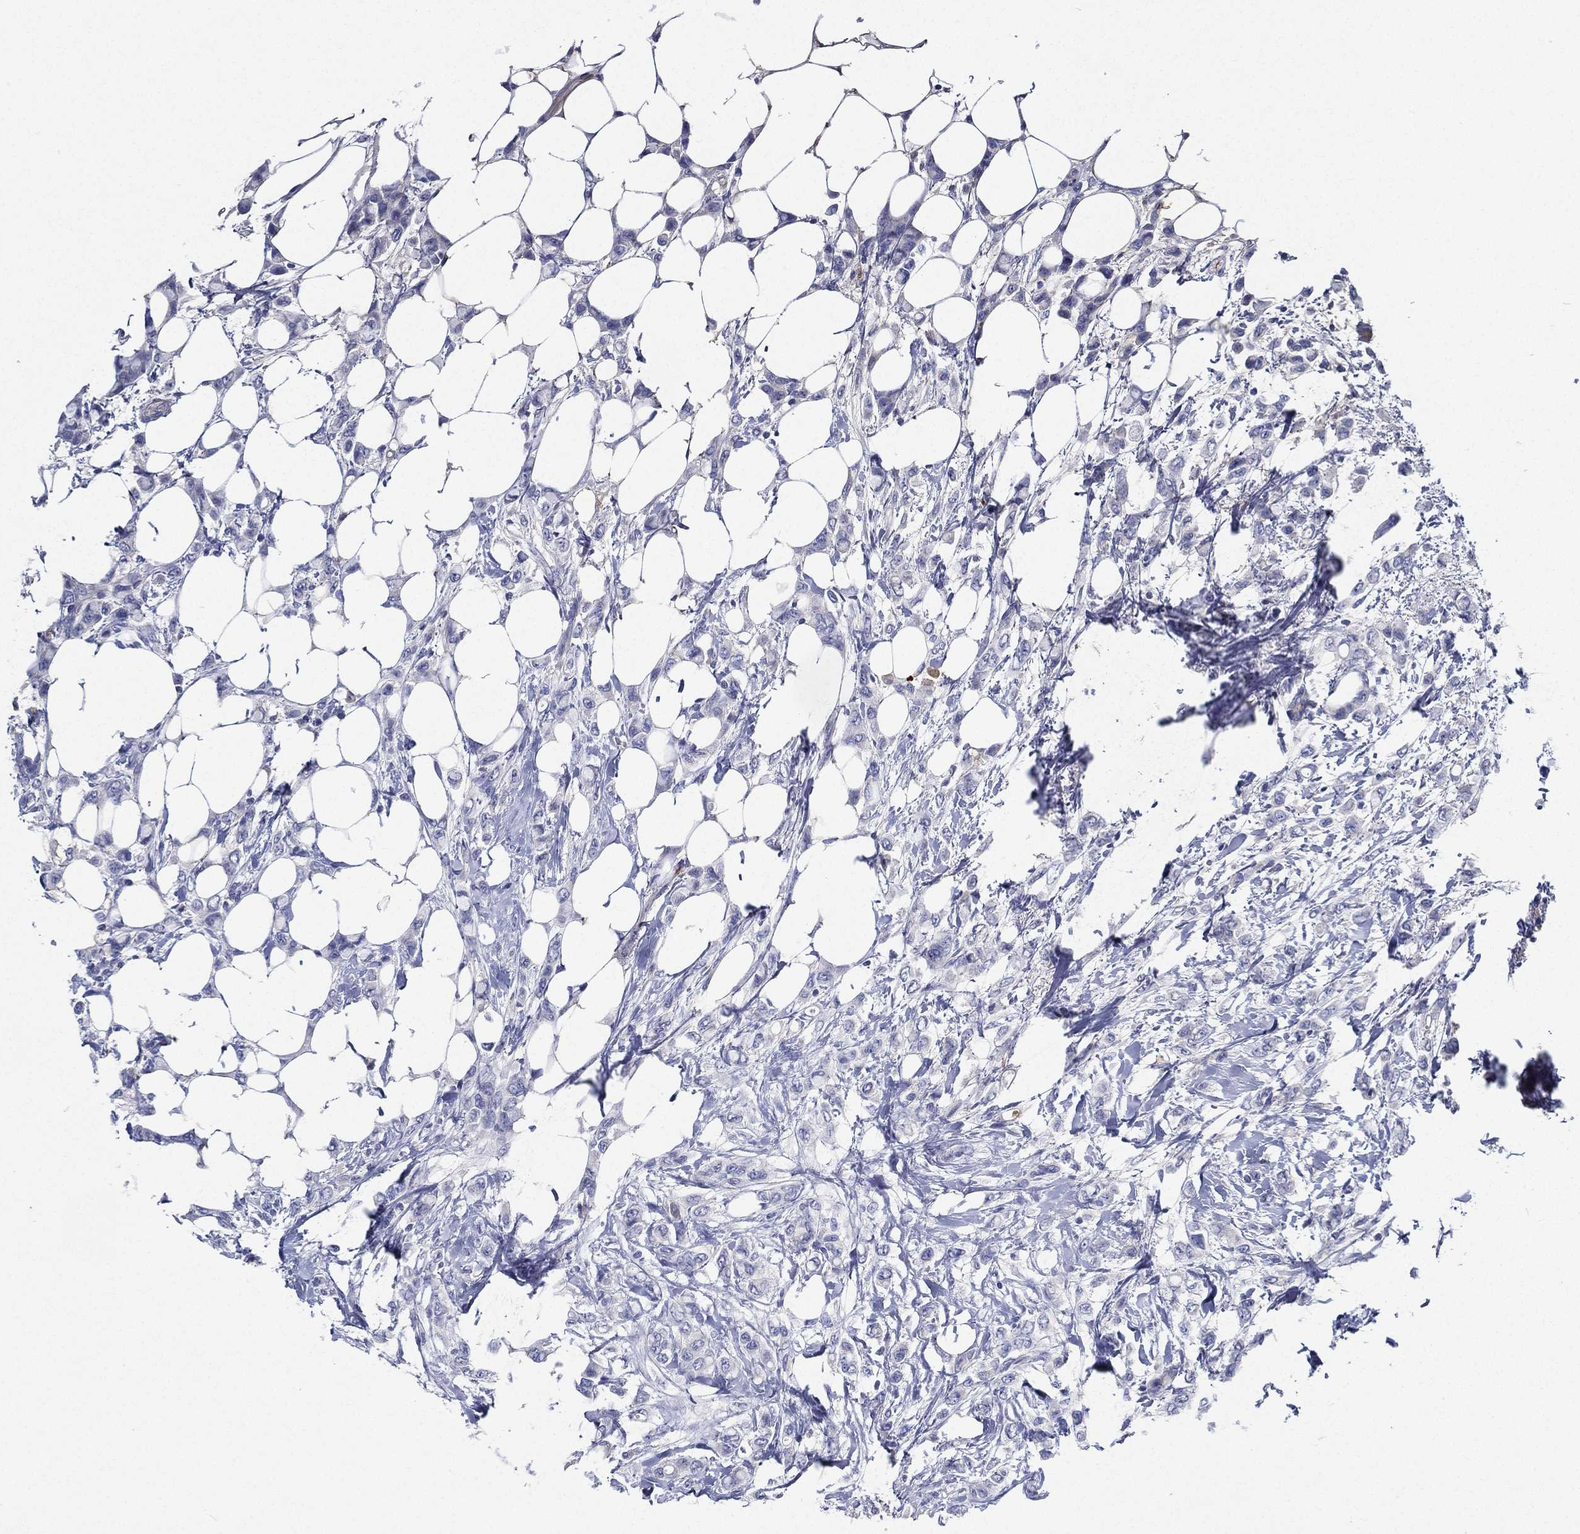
{"staining": {"intensity": "negative", "quantity": "none", "location": "none"}, "tissue": "breast cancer", "cell_type": "Tumor cells", "image_type": "cancer", "snomed": [{"axis": "morphology", "description": "Lobular carcinoma"}, {"axis": "topography", "description": "Breast"}], "caption": "Immunohistochemistry of human breast cancer (lobular carcinoma) exhibits no expression in tumor cells.", "gene": "TMPRSS11D", "patient": {"sex": "female", "age": 66}}